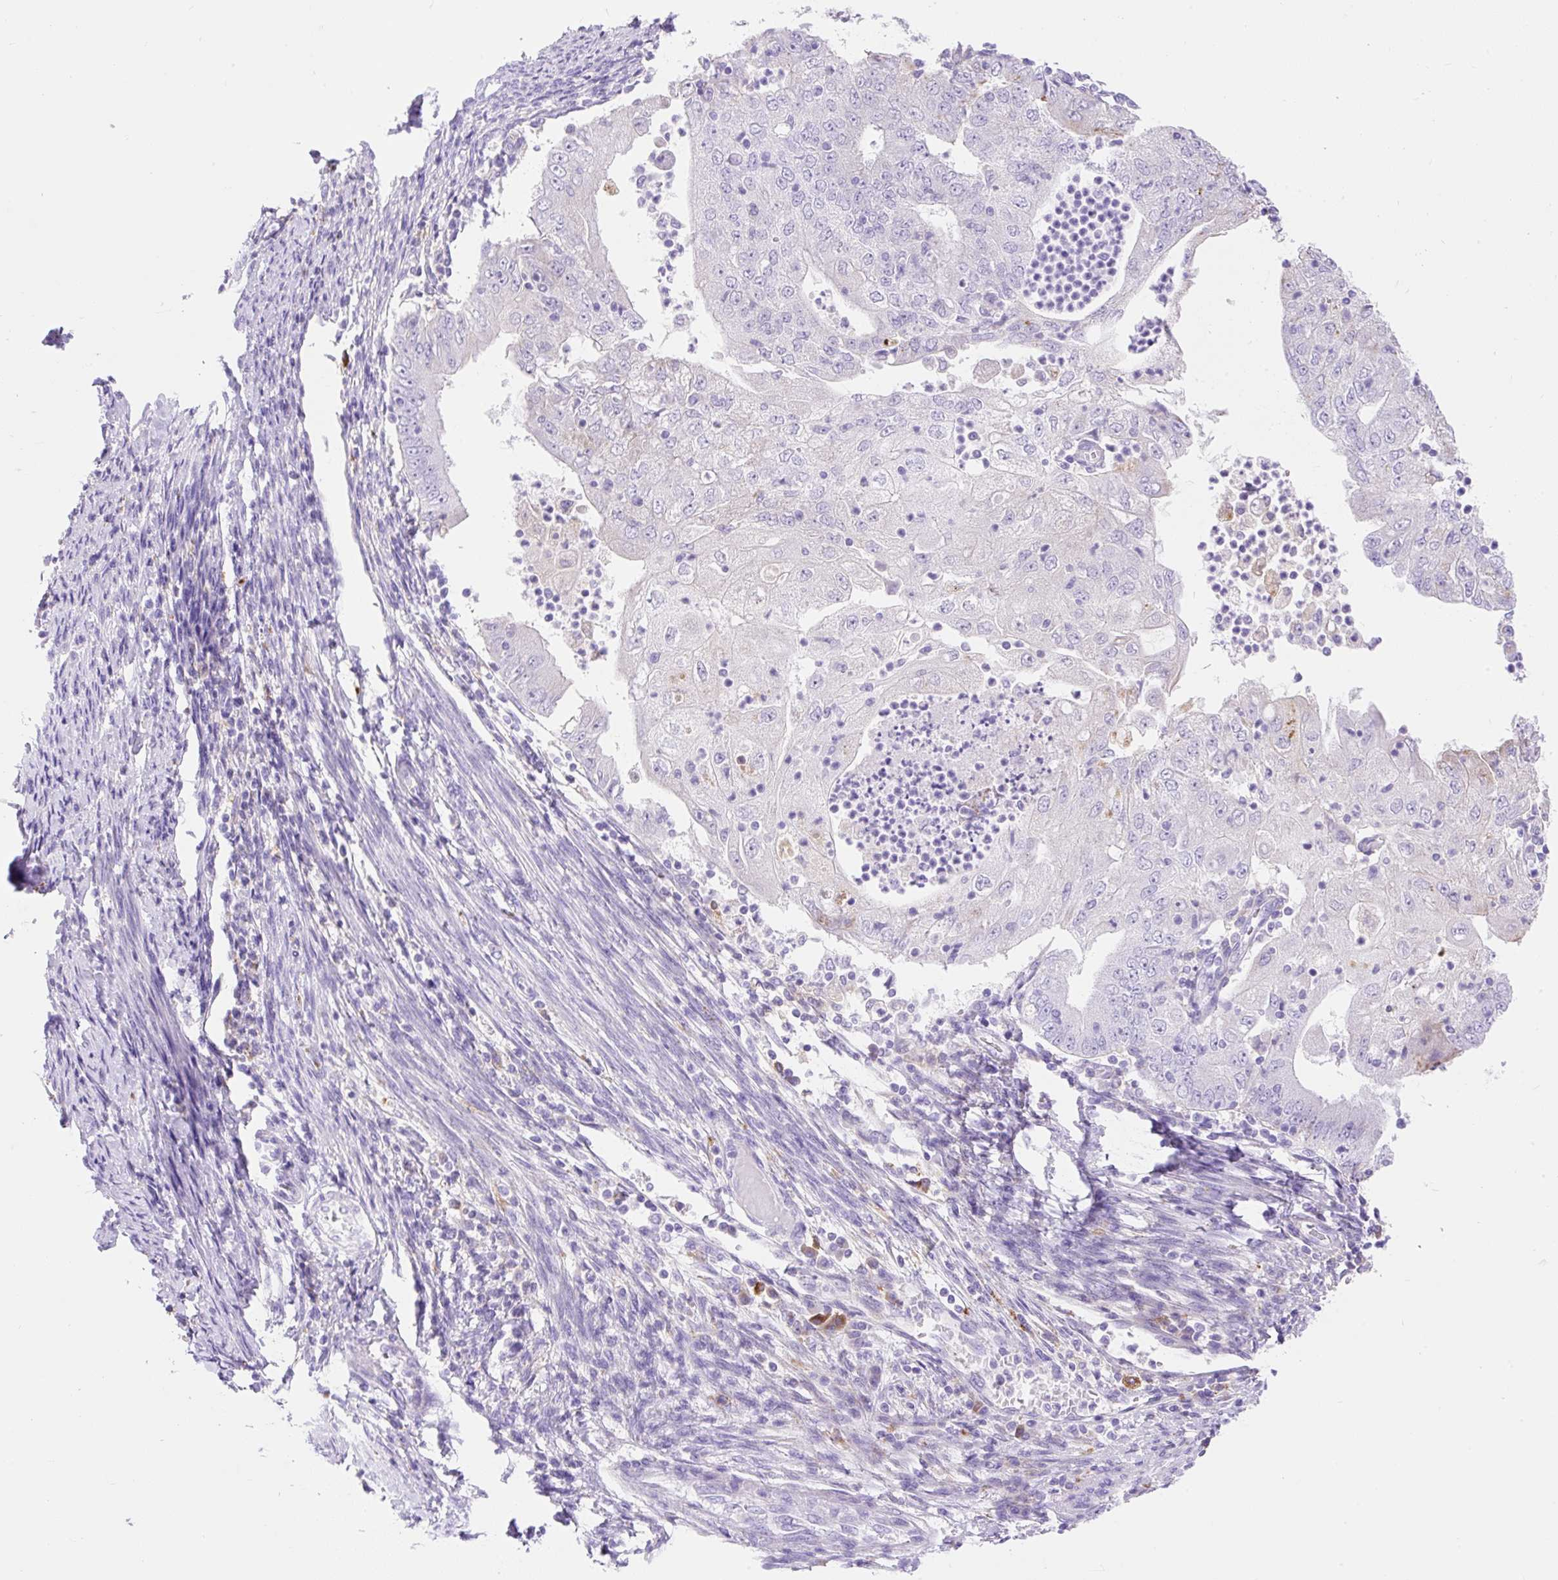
{"staining": {"intensity": "negative", "quantity": "none", "location": "none"}, "tissue": "endometrial cancer", "cell_type": "Tumor cells", "image_type": "cancer", "snomed": [{"axis": "morphology", "description": "Adenocarcinoma, NOS"}, {"axis": "topography", "description": "Endometrium"}], "caption": "DAB (3,3'-diaminobenzidine) immunohistochemical staining of endometrial adenocarcinoma exhibits no significant staining in tumor cells.", "gene": "HEXB", "patient": {"sex": "female", "age": 70}}